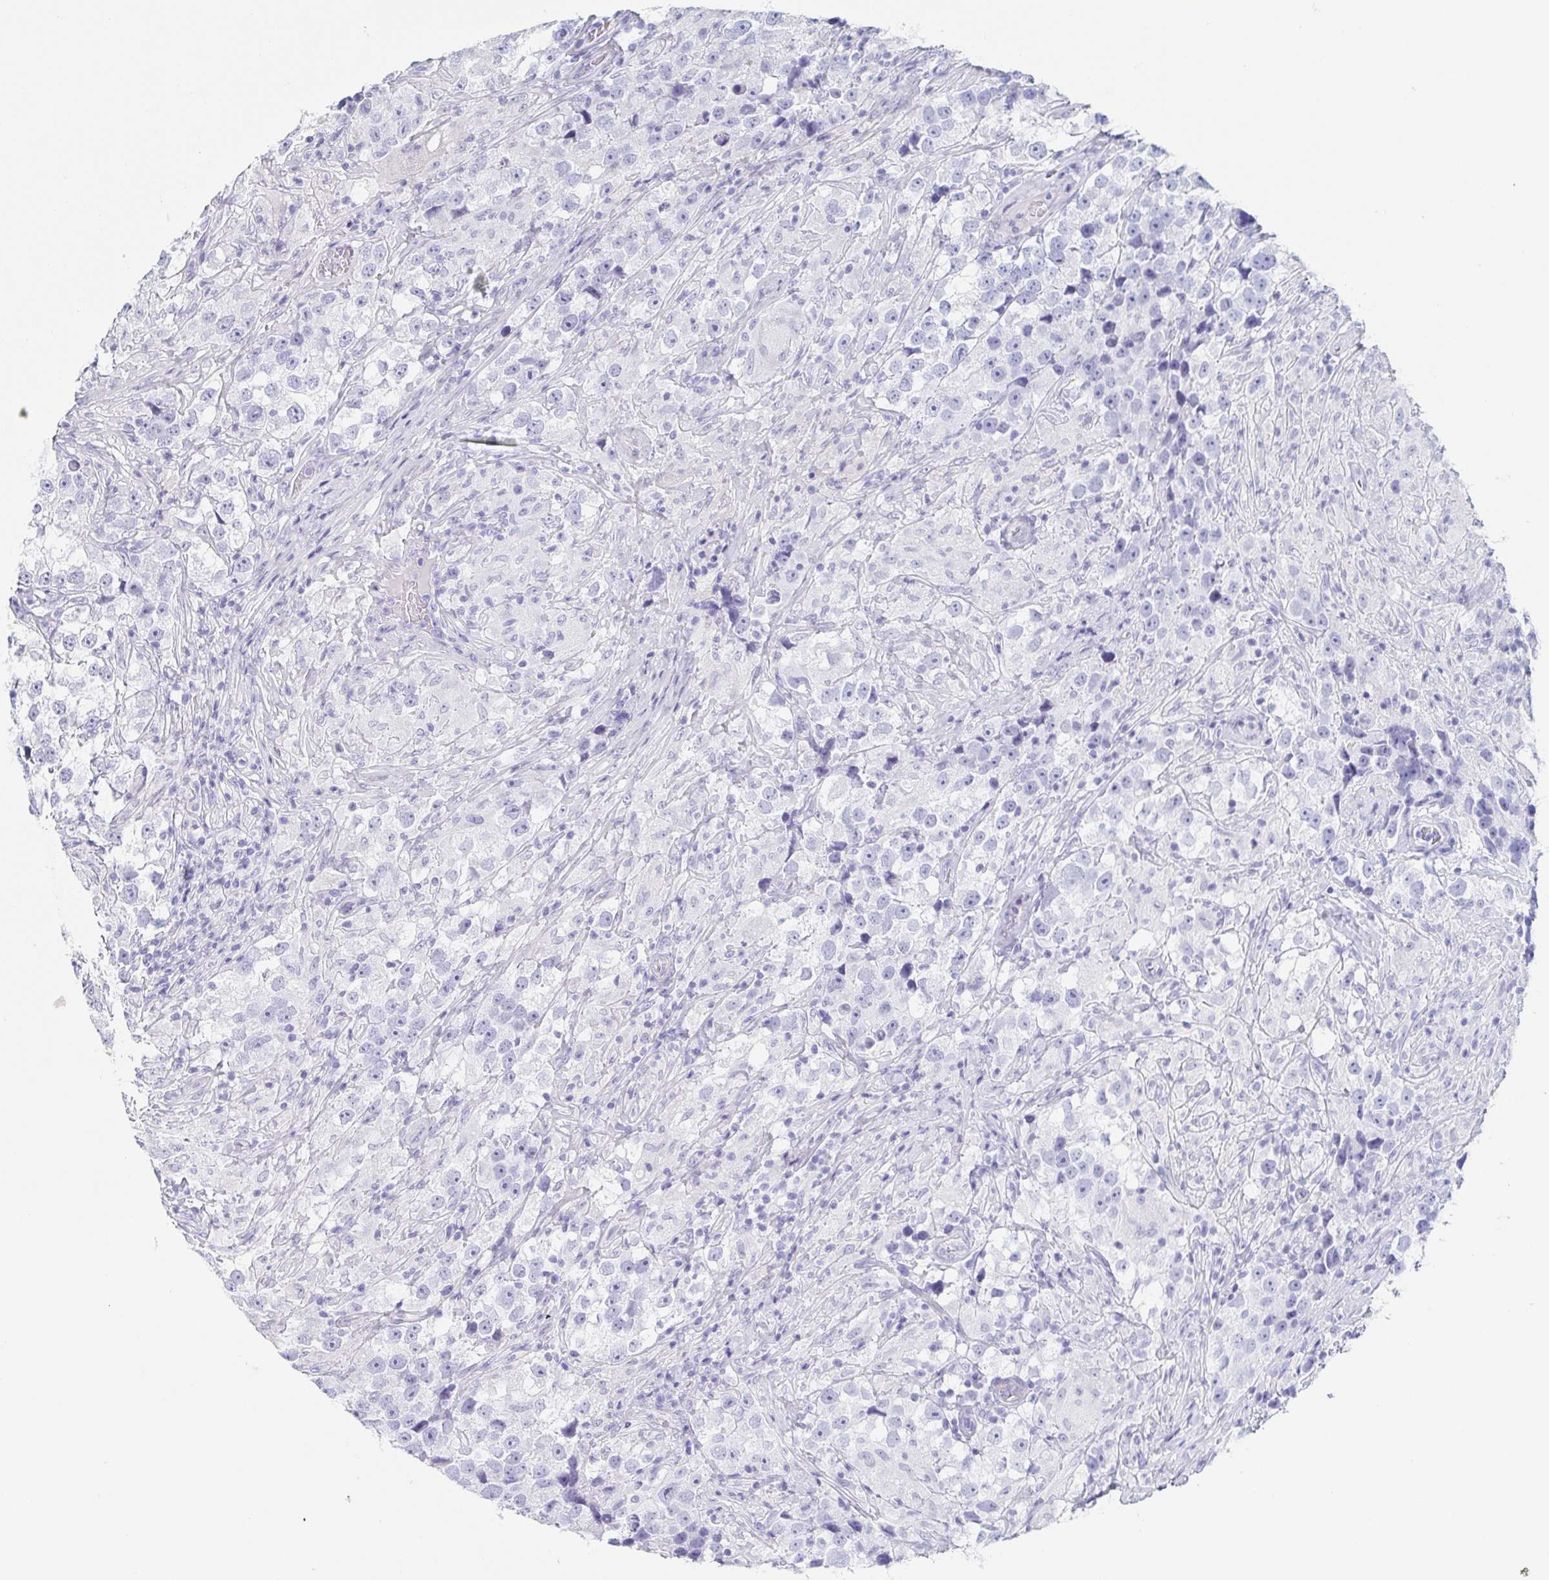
{"staining": {"intensity": "negative", "quantity": "none", "location": "none"}, "tissue": "testis cancer", "cell_type": "Tumor cells", "image_type": "cancer", "snomed": [{"axis": "morphology", "description": "Seminoma, NOS"}, {"axis": "topography", "description": "Testis"}], "caption": "There is no significant expression in tumor cells of testis seminoma.", "gene": "PRR4", "patient": {"sex": "male", "age": 46}}